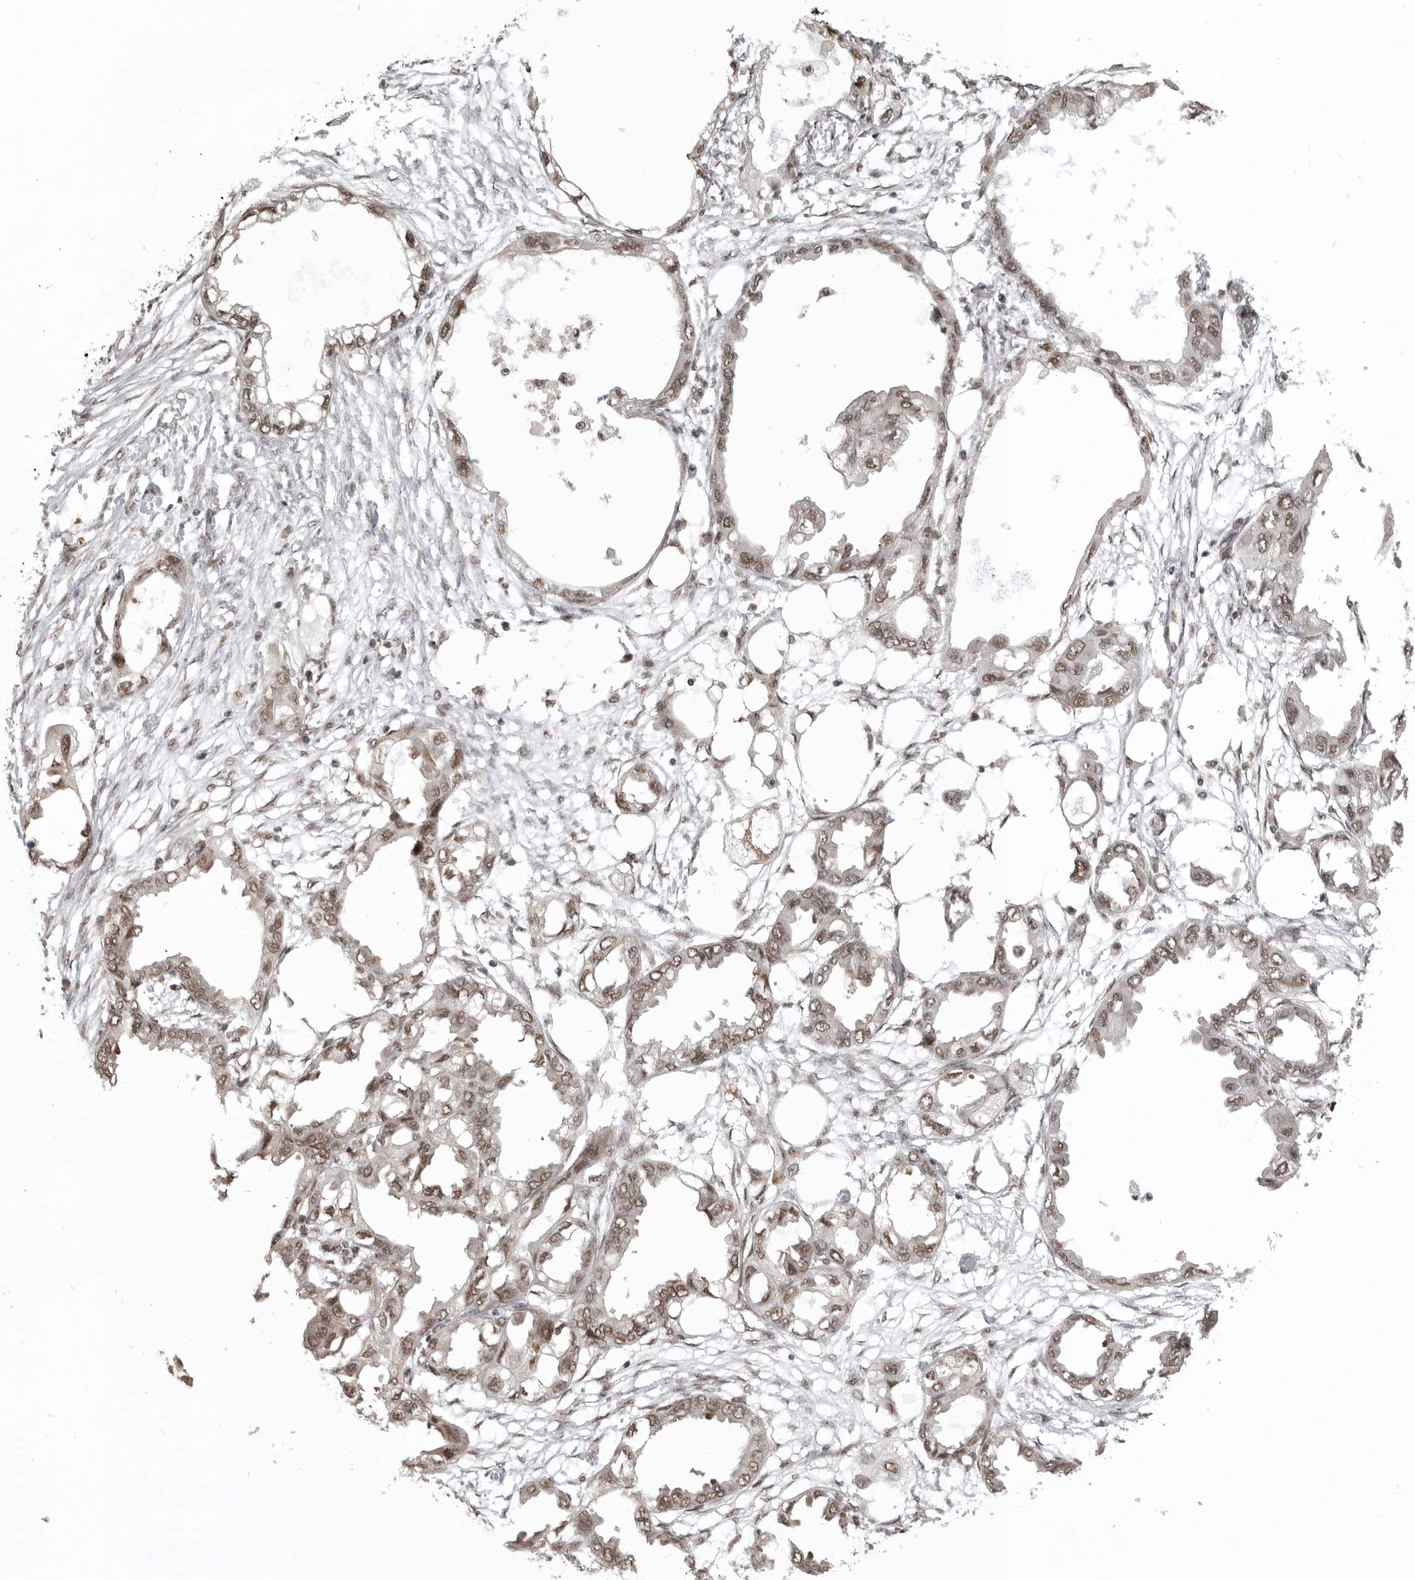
{"staining": {"intensity": "moderate", "quantity": ">75%", "location": "nuclear"}, "tissue": "endometrial cancer", "cell_type": "Tumor cells", "image_type": "cancer", "snomed": [{"axis": "morphology", "description": "Adenocarcinoma, NOS"}, {"axis": "morphology", "description": "Adenocarcinoma, metastatic, NOS"}, {"axis": "topography", "description": "Adipose tissue"}, {"axis": "topography", "description": "Endometrium"}], "caption": "An image of endometrial cancer stained for a protein shows moderate nuclear brown staining in tumor cells.", "gene": "CBLL1", "patient": {"sex": "female", "age": 67}}